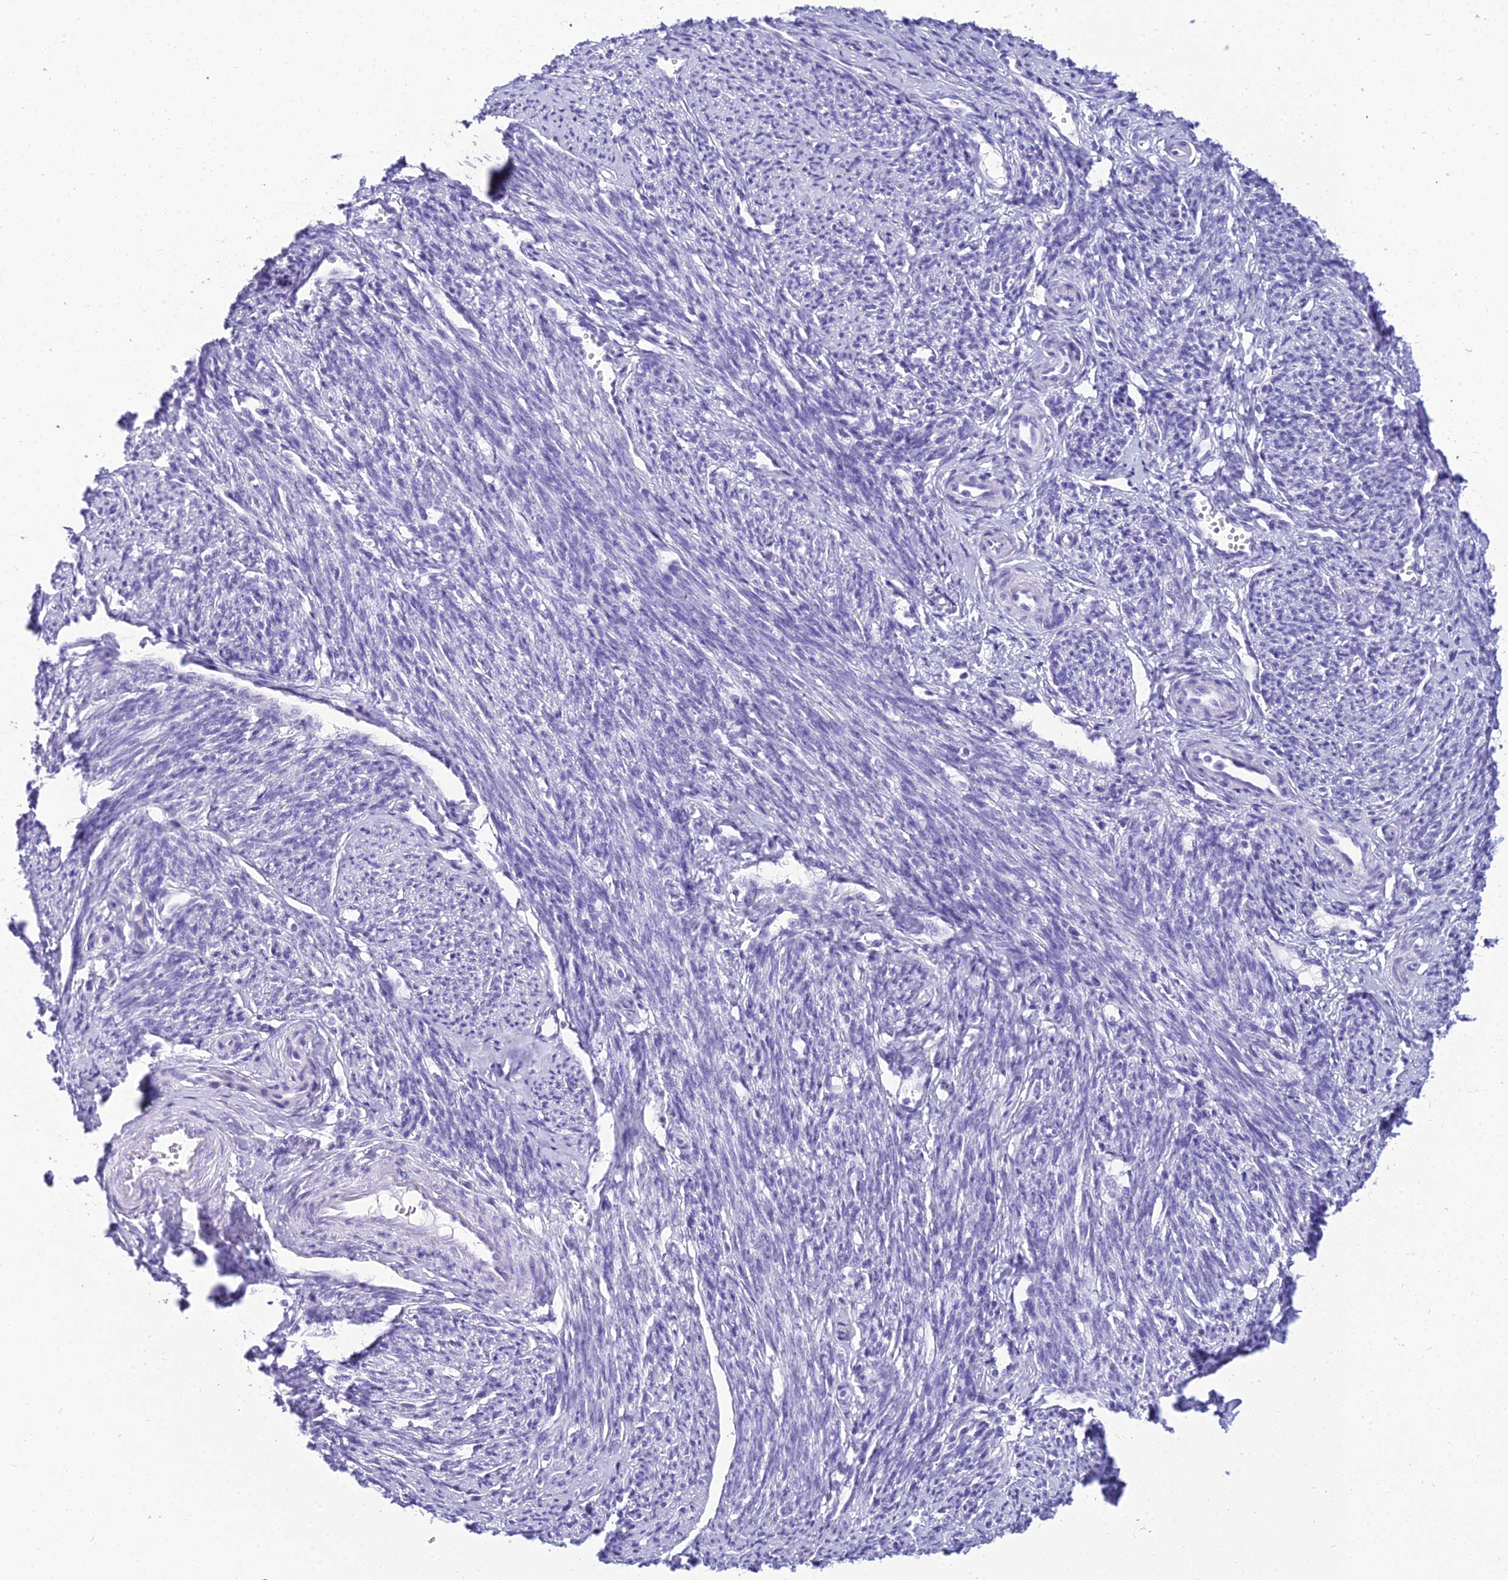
{"staining": {"intensity": "negative", "quantity": "none", "location": "none"}, "tissue": "smooth muscle", "cell_type": "Smooth muscle cells", "image_type": "normal", "snomed": [{"axis": "morphology", "description": "Normal tissue, NOS"}, {"axis": "topography", "description": "Smooth muscle"}, {"axis": "topography", "description": "Uterus"}], "caption": "There is no significant staining in smooth muscle cells of smooth muscle. (Stains: DAB IHC with hematoxylin counter stain, Microscopy: brightfield microscopy at high magnification).", "gene": "ZNF442", "patient": {"sex": "female", "age": 59}}